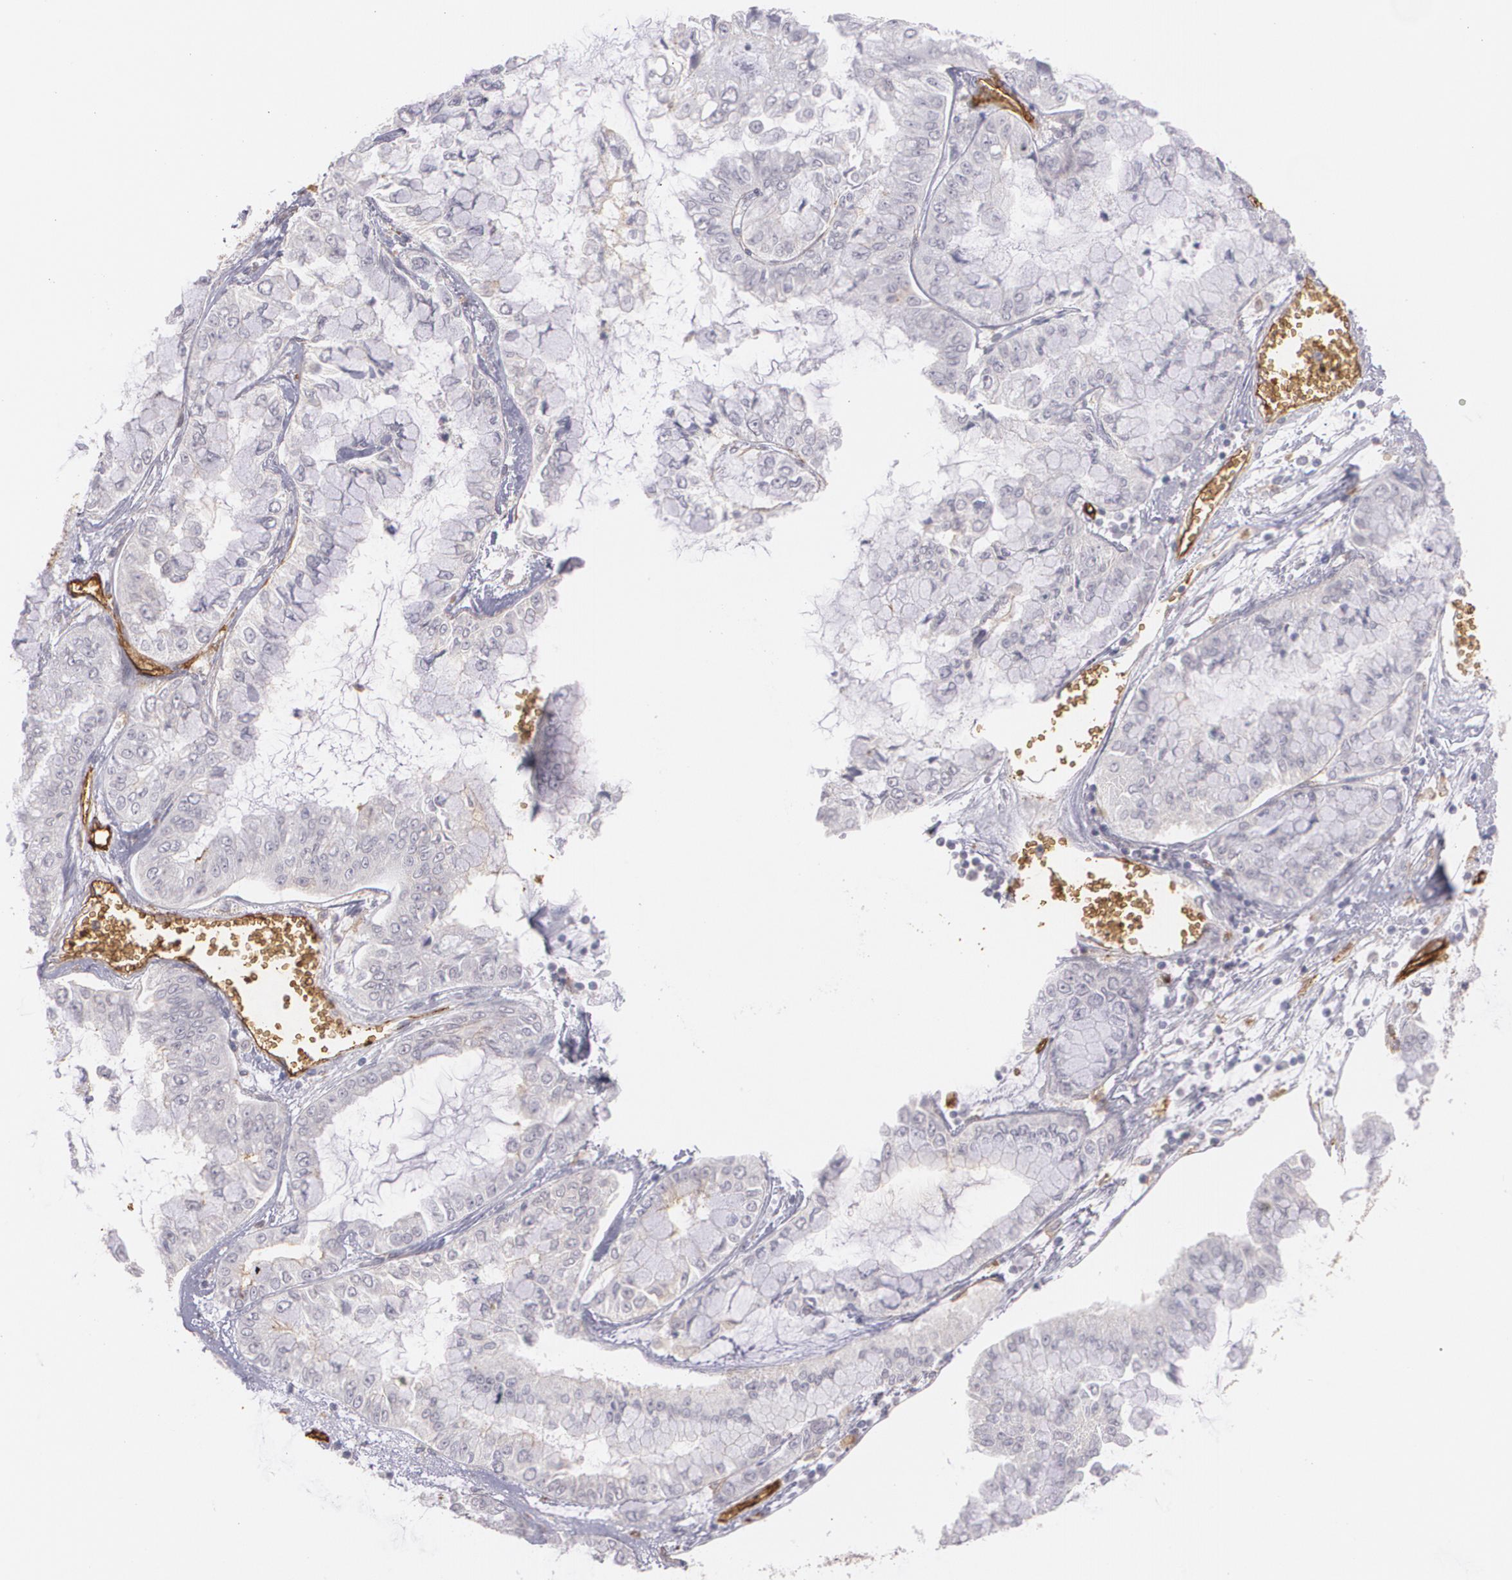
{"staining": {"intensity": "negative", "quantity": "none", "location": "none"}, "tissue": "liver cancer", "cell_type": "Tumor cells", "image_type": "cancer", "snomed": [{"axis": "morphology", "description": "Cholangiocarcinoma"}, {"axis": "topography", "description": "Liver"}], "caption": "Micrograph shows no significant protein staining in tumor cells of liver cholangiocarcinoma.", "gene": "ACE", "patient": {"sex": "female", "age": 79}}